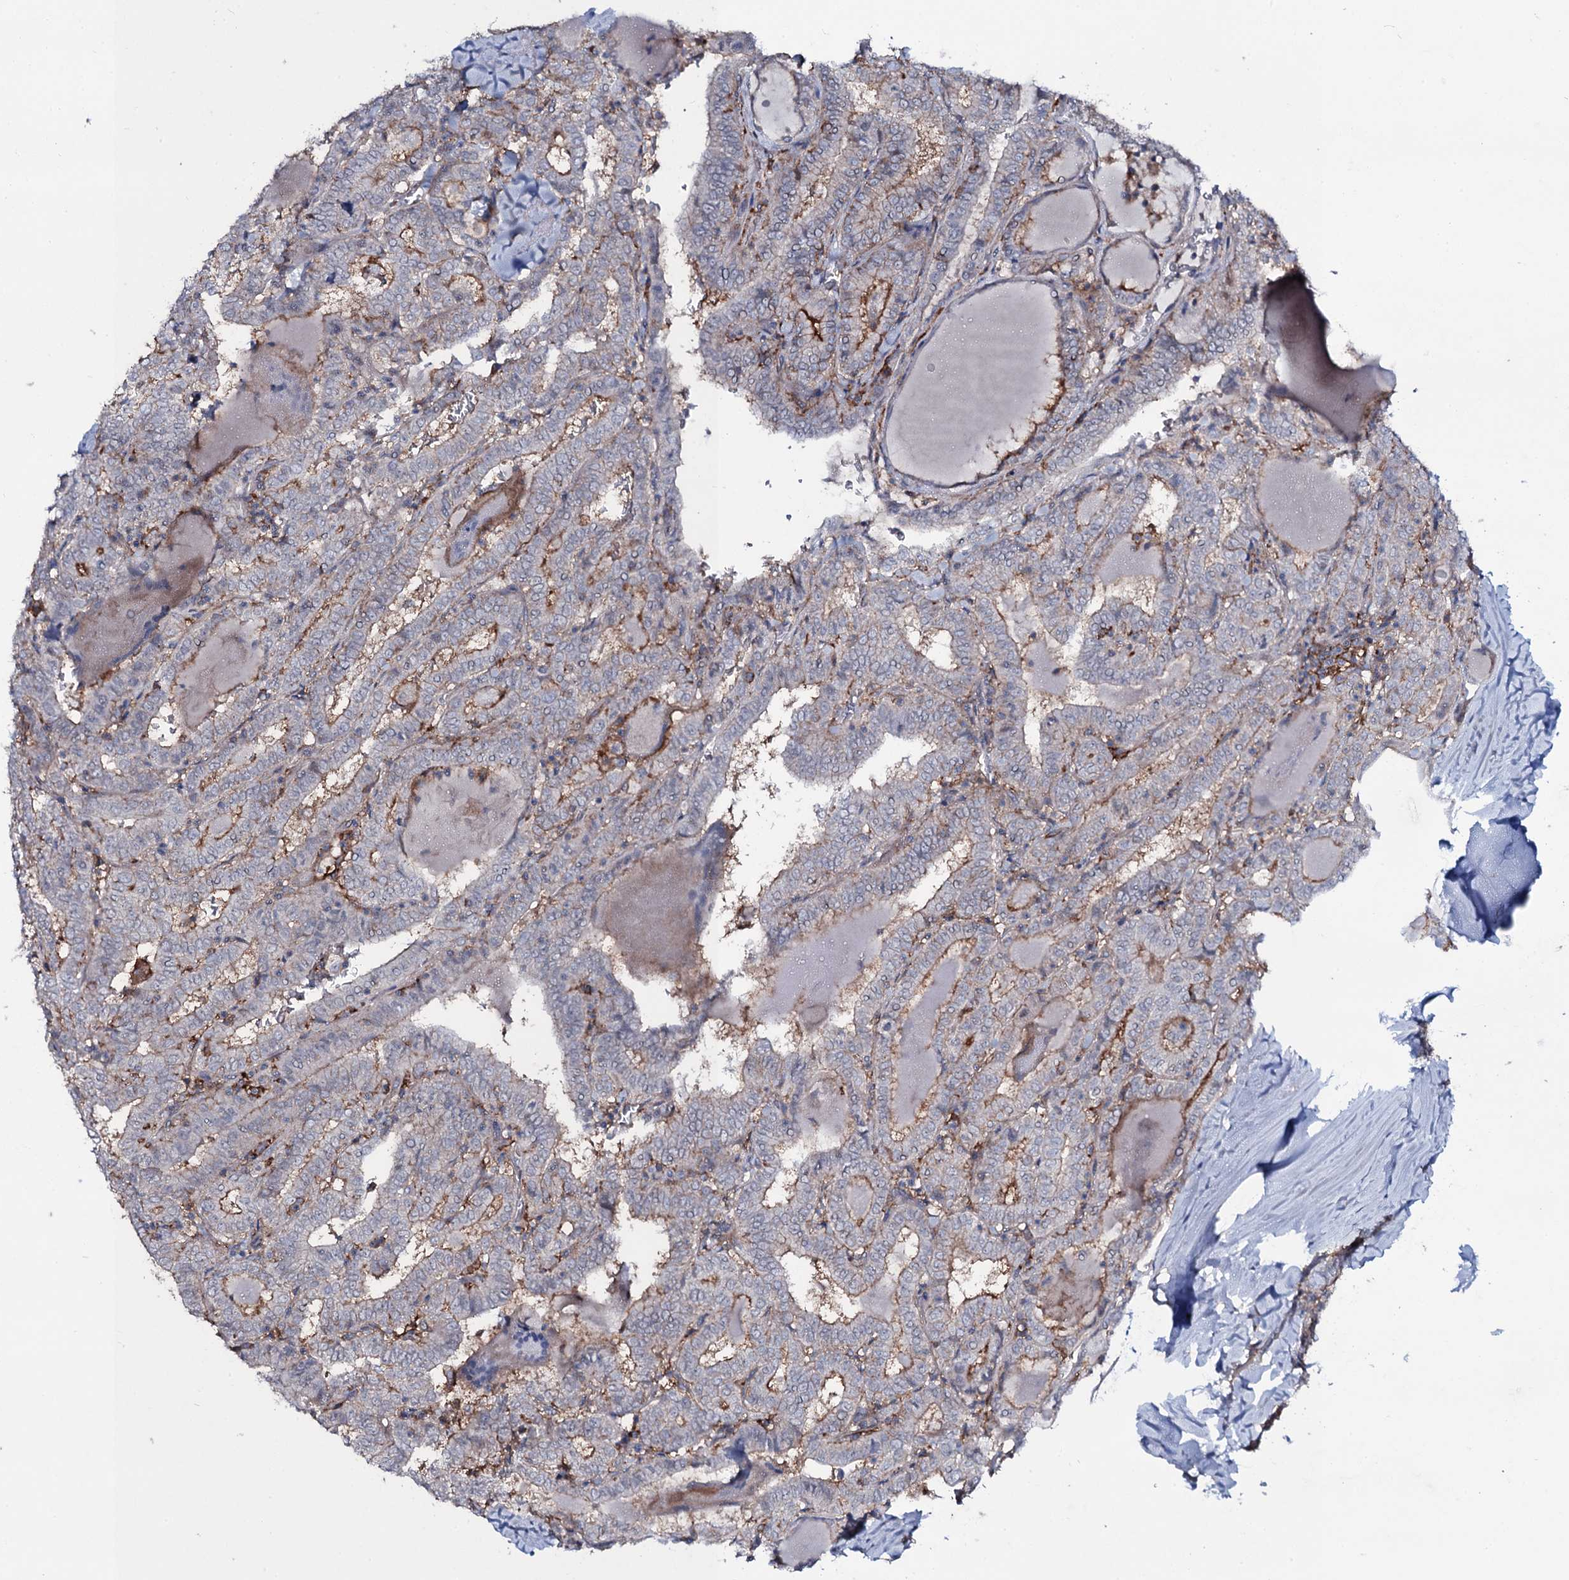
{"staining": {"intensity": "negative", "quantity": "none", "location": "none"}, "tissue": "thyroid cancer", "cell_type": "Tumor cells", "image_type": "cancer", "snomed": [{"axis": "morphology", "description": "Papillary adenocarcinoma, NOS"}, {"axis": "topography", "description": "Thyroid gland"}], "caption": "Immunohistochemical staining of human thyroid papillary adenocarcinoma displays no significant positivity in tumor cells. (DAB (3,3'-diaminobenzidine) IHC with hematoxylin counter stain).", "gene": "SNAP23", "patient": {"sex": "female", "age": 72}}